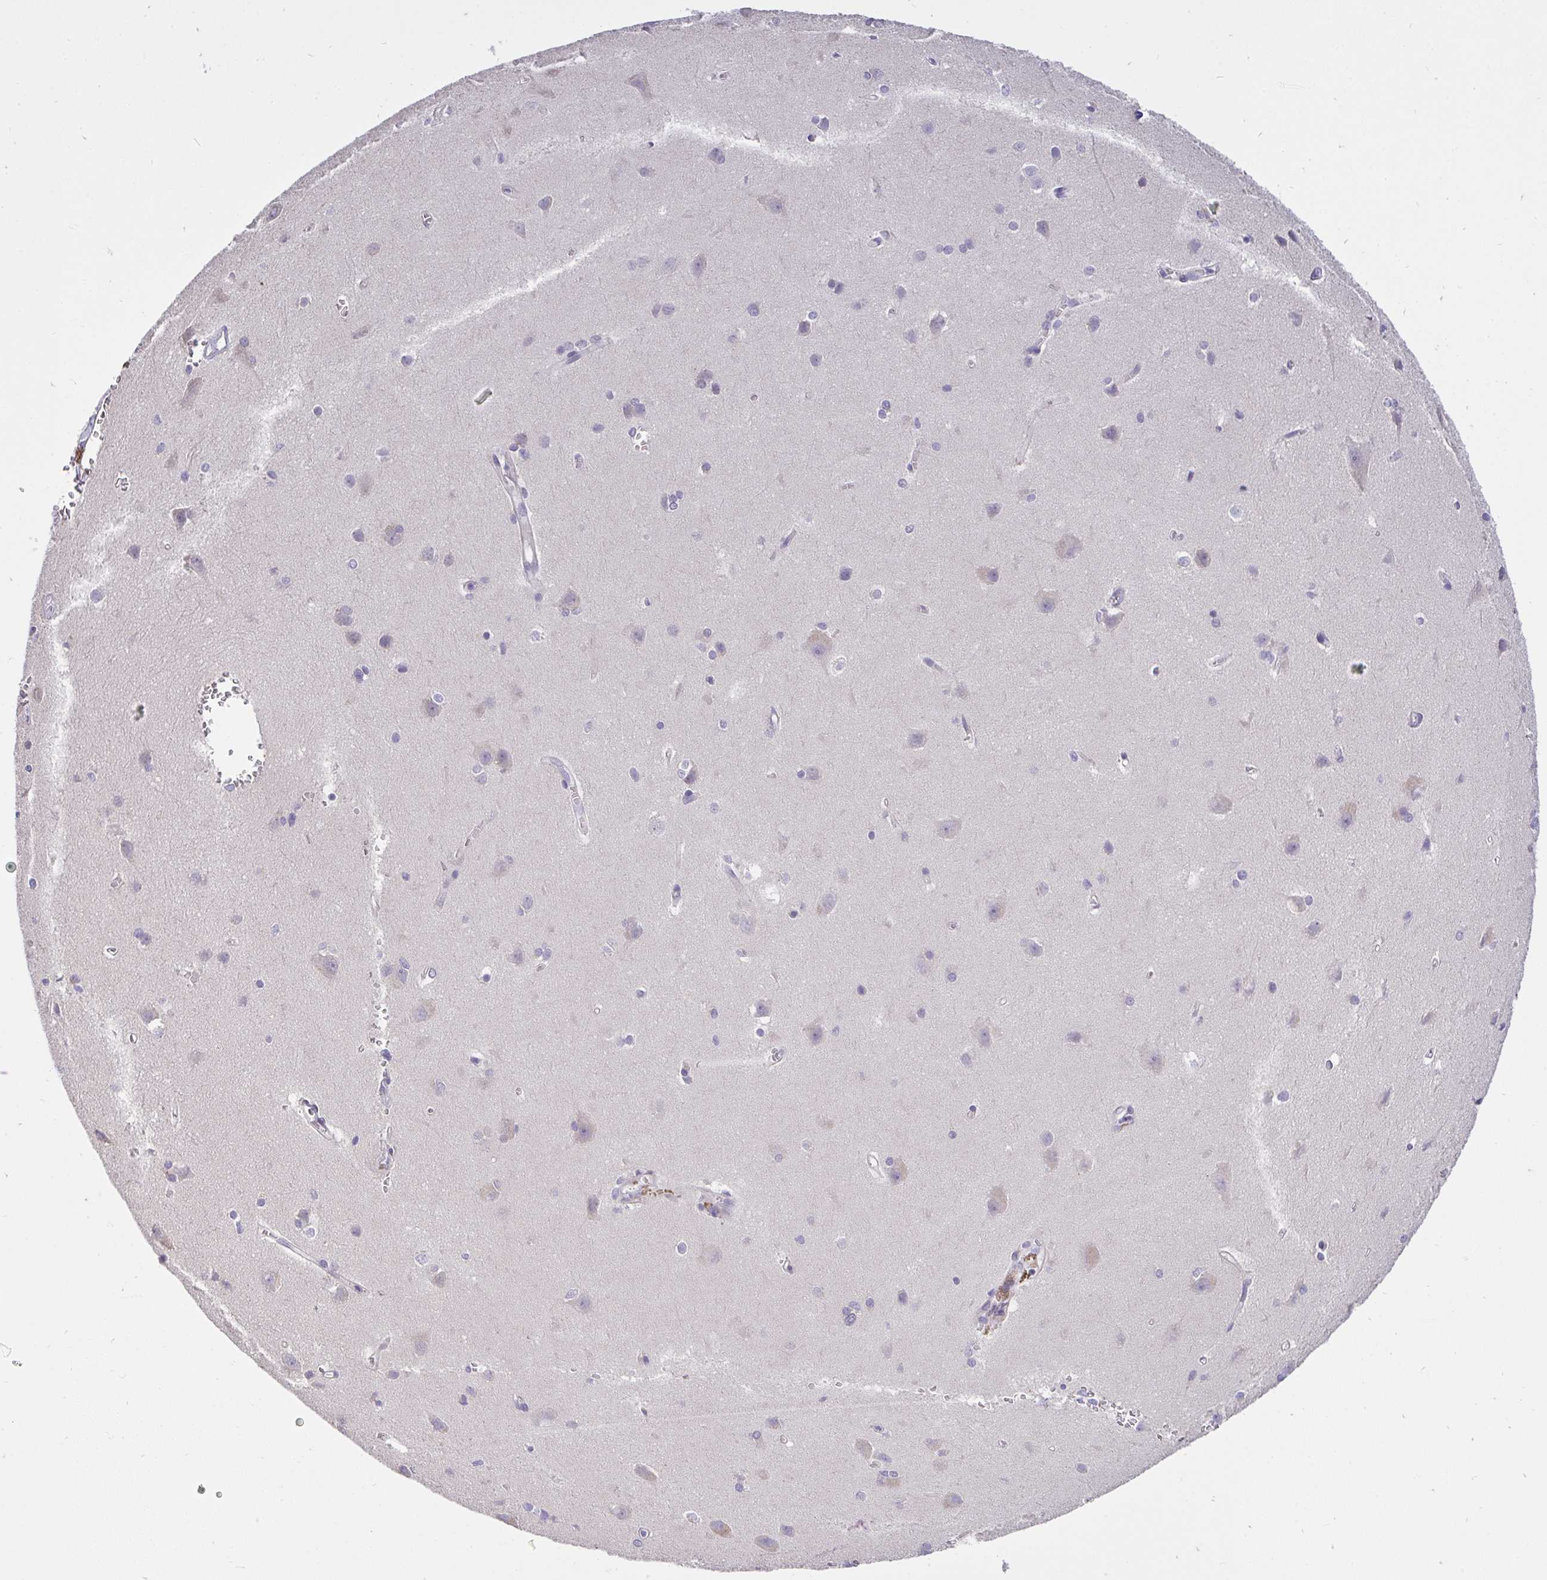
{"staining": {"intensity": "negative", "quantity": "none", "location": "none"}, "tissue": "cerebral cortex", "cell_type": "Endothelial cells", "image_type": "normal", "snomed": [{"axis": "morphology", "description": "Normal tissue, NOS"}, {"axis": "topography", "description": "Cerebral cortex"}], "caption": "IHC image of unremarkable cerebral cortex stained for a protein (brown), which reveals no positivity in endothelial cells.", "gene": "C19orf54", "patient": {"sex": "male", "age": 37}}